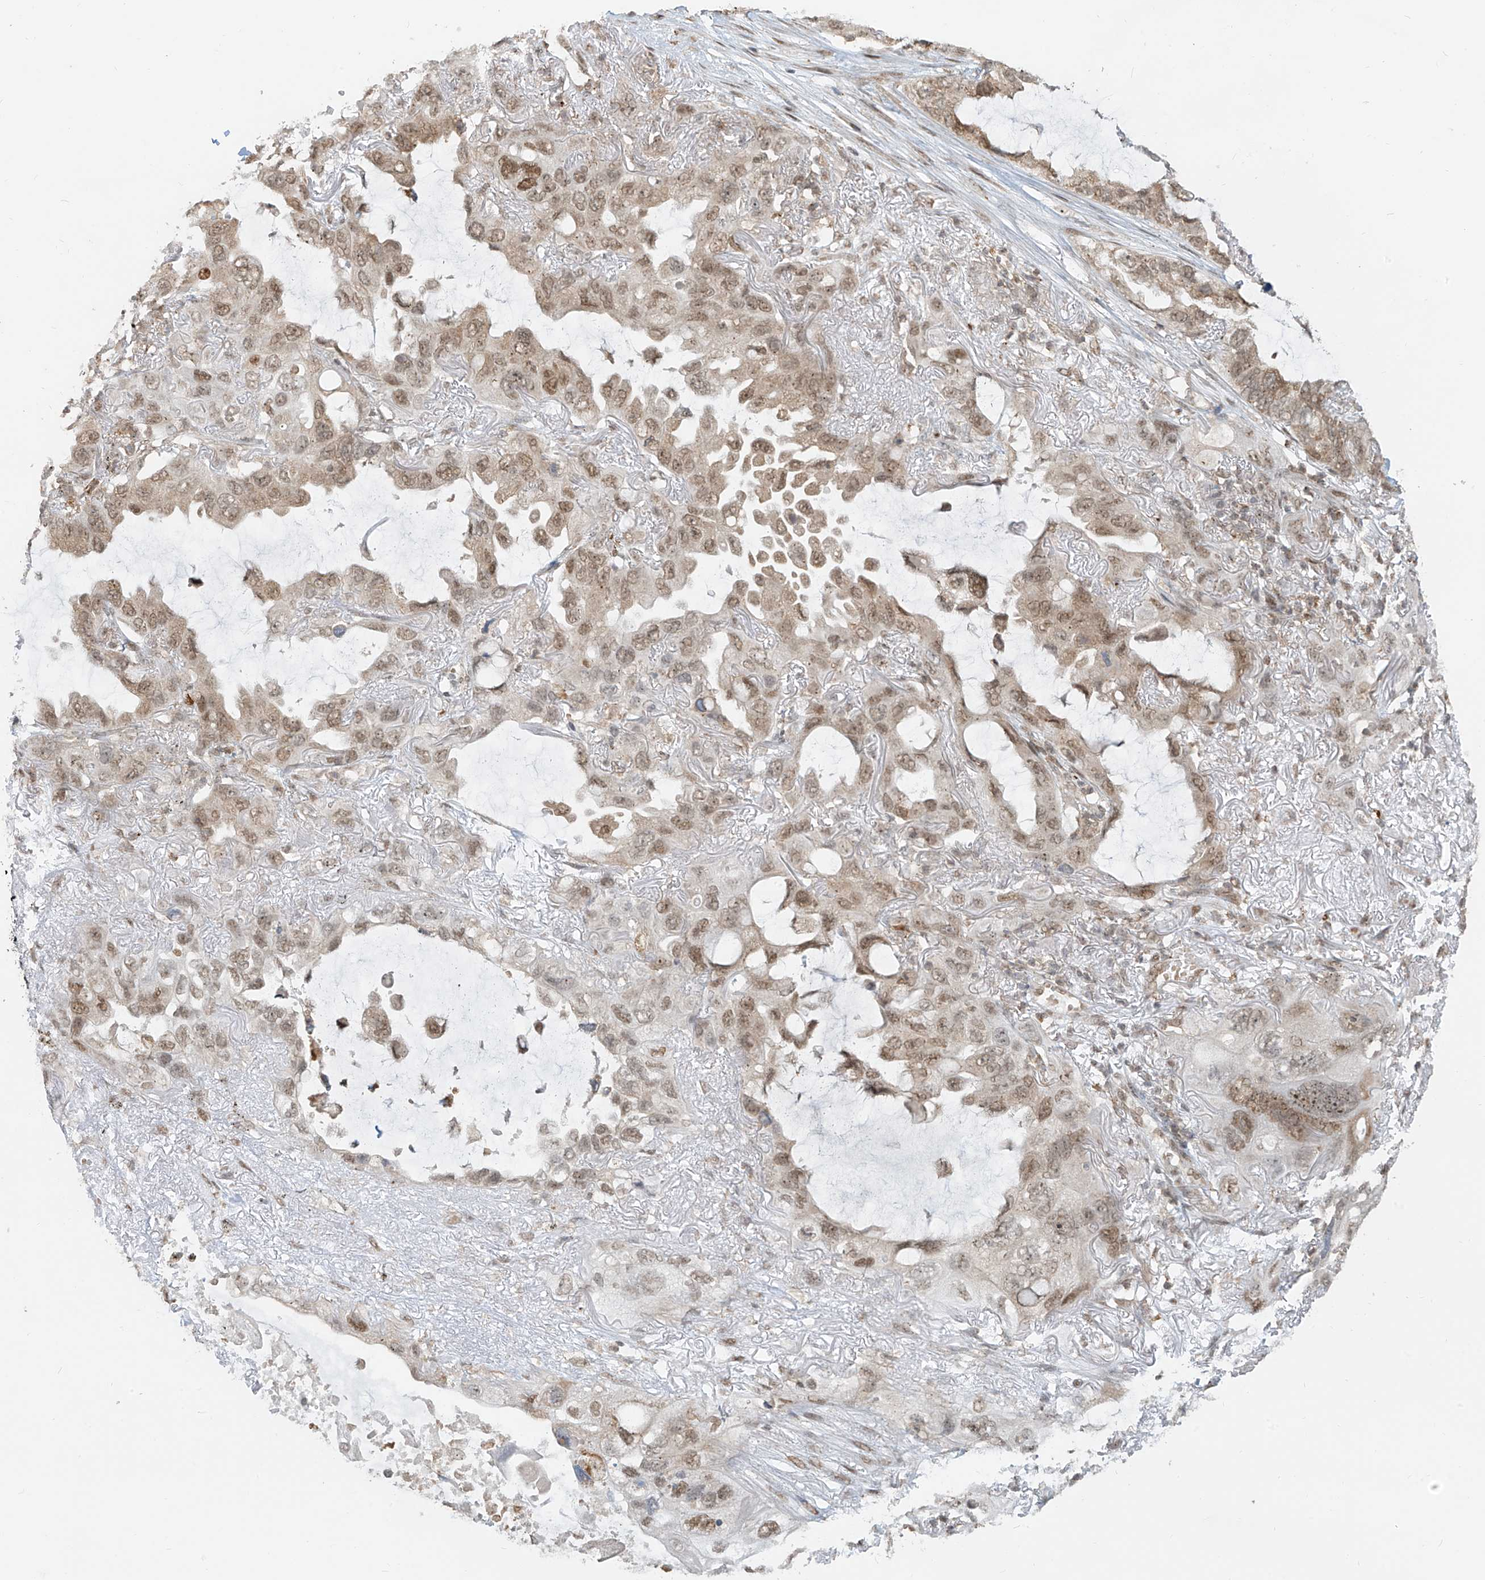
{"staining": {"intensity": "weak", "quantity": ">75%", "location": "nuclear"}, "tissue": "lung cancer", "cell_type": "Tumor cells", "image_type": "cancer", "snomed": [{"axis": "morphology", "description": "Squamous cell carcinoma, NOS"}, {"axis": "topography", "description": "Lung"}], "caption": "Immunohistochemistry (DAB (3,3'-diaminobenzidine)) staining of squamous cell carcinoma (lung) reveals weak nuclear protein expression in approximately >75% of tumor cells.", "gene": "ZMYM2", "patient": {"sex": "female", "age": 73}}